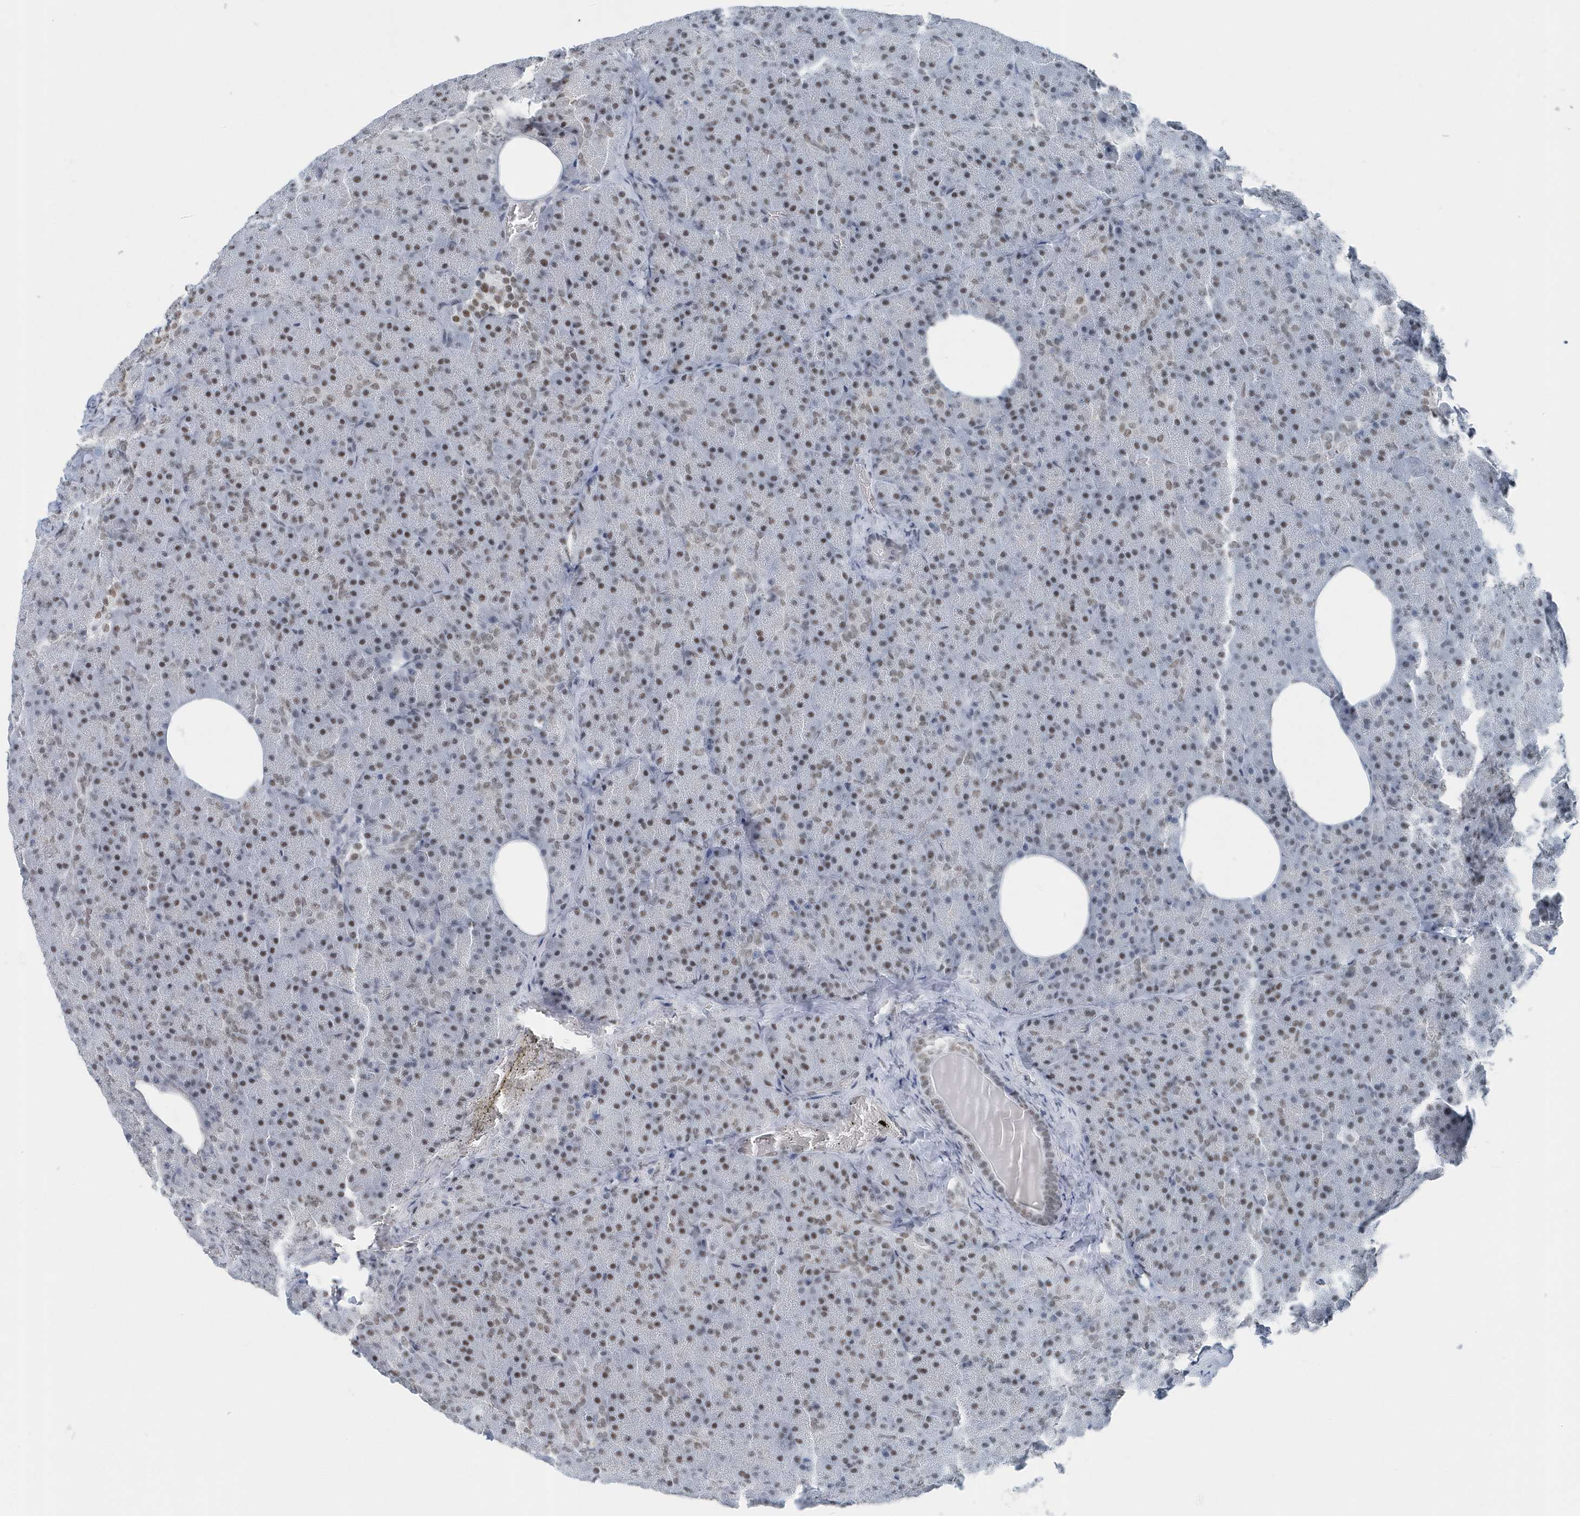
{"staining": {"intensity": "moderate", "quantity": ">75%", "location": "nuclear"}, "tissue": "pancreas", "cell_type": "Exocrine glandular cells", "image_type": "normal", "snomed": [{"axis": "morphology", "description": "Normal tissue, NOS"}, {"axis": "morphology", "description": "Carcinoid, malignant, NOS"}, {"axis": "topography", "description": "Pancreas"}], "caption": "A brown stain highlights moderate nuclear expression of a protein in exocrine glandular cells of normal pancreas. (Stains: DAB in brown, nuclei in blue, Microscopy: brightfield microscopy at high magnification).", "gene": "FIP1L1", "patient": {"sex": "female", "age": 35}}